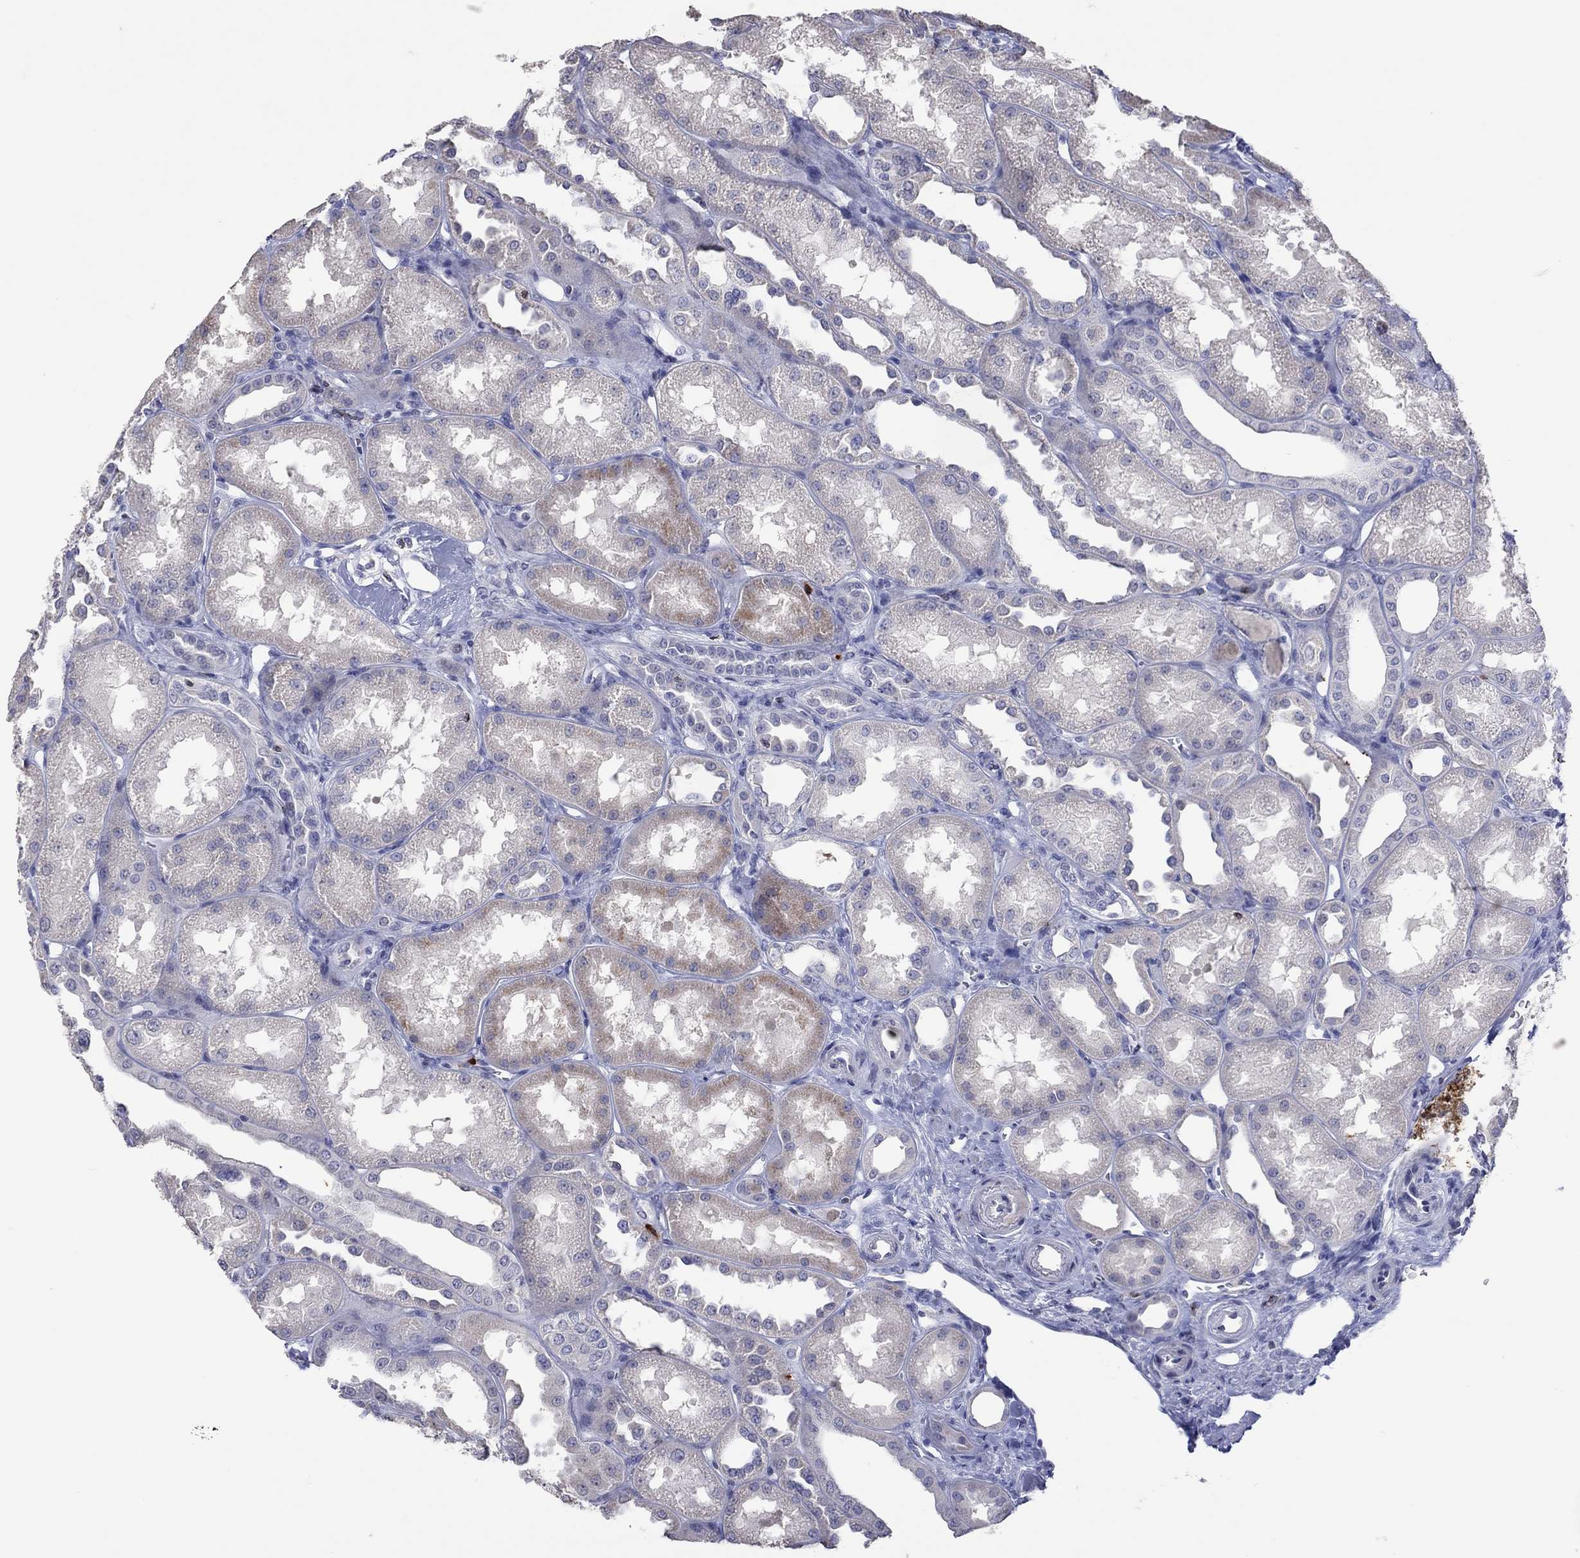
{"staining": {"intensity": "negative", "quantity": "none", "location": "none"}, "tissue": "kidney", "cell_type": "Cells in glomeruli", "image_type": "normal", "snomed": [{"axis": "morphology", "description": "Normal tissue, NOS"}, {"axis": "topography", "description": "Kidney"}], "caption": "Human kidney stained for a protein using immunohistochemistry reveals no staining in cells in glomeruli.", "gene": "CCL5", "patient": {"sex": "male", "age": 61}}